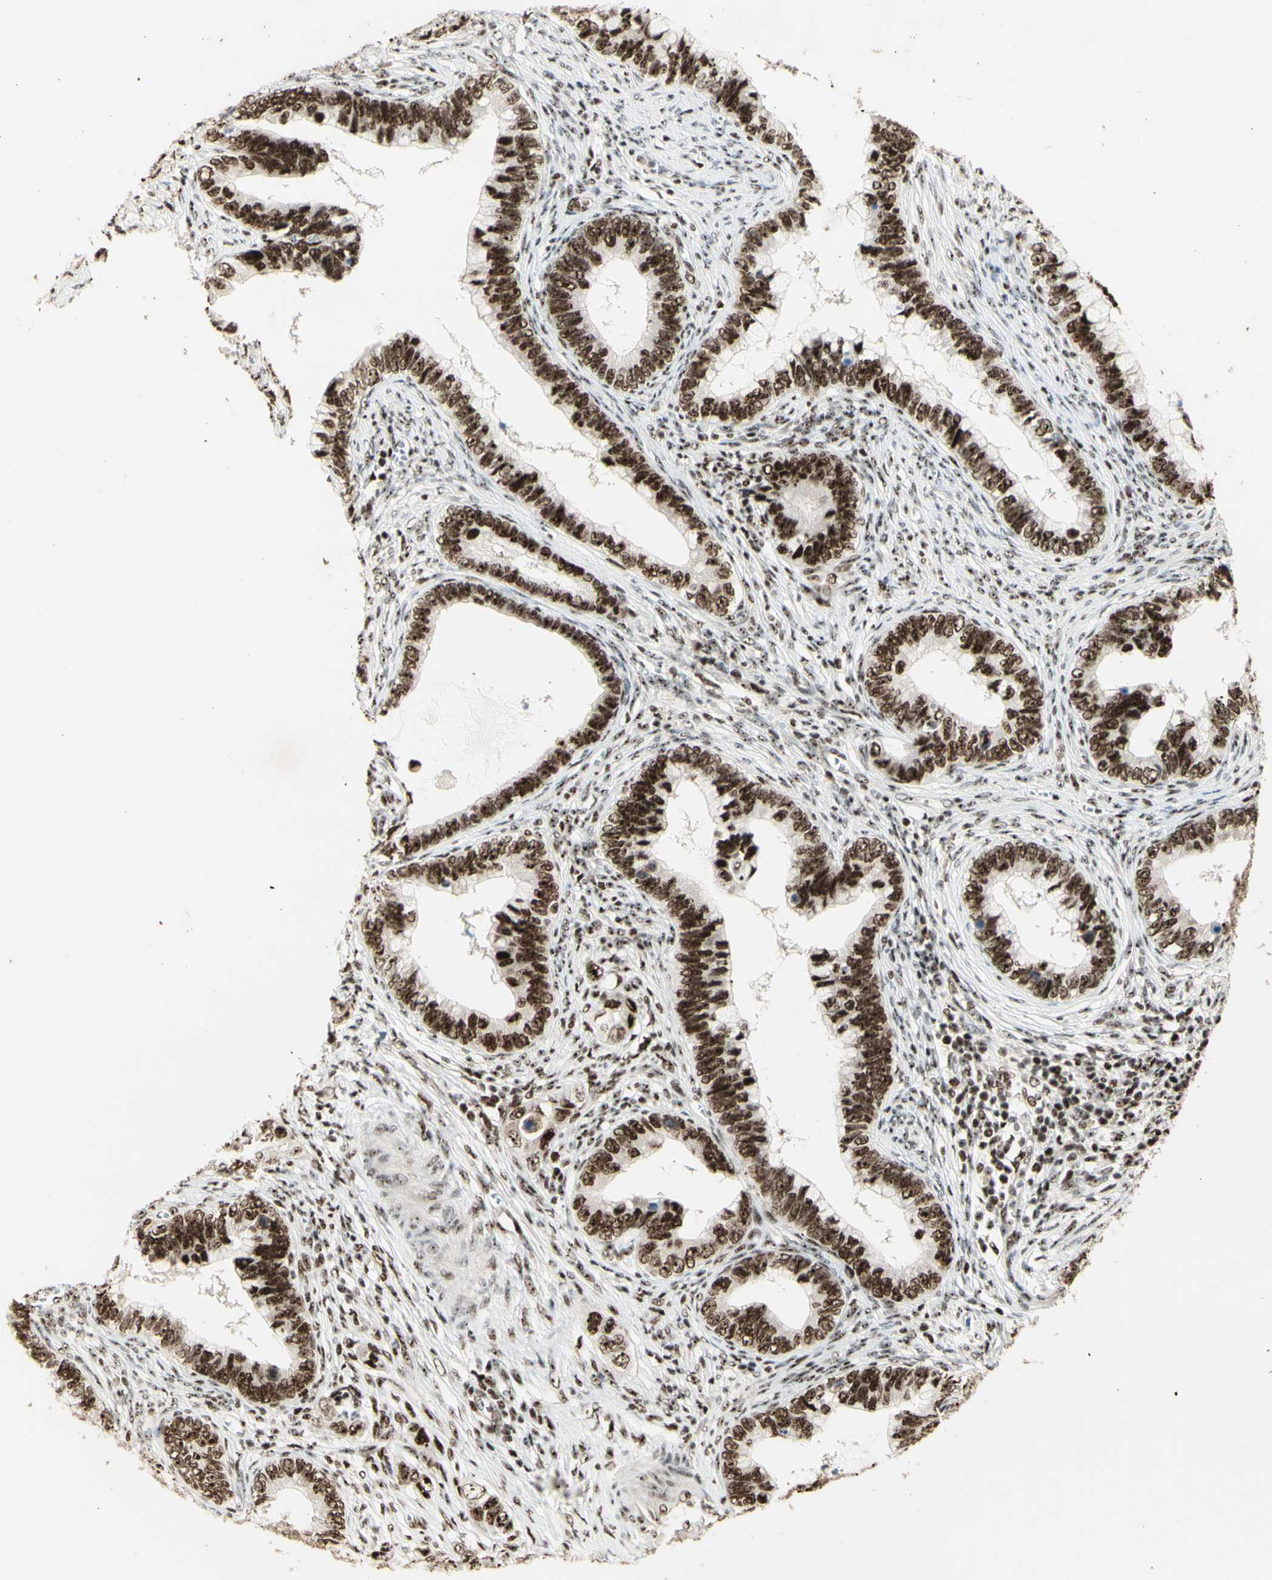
{"staining": {"intensity": "strong", "quantity": ">75%", "location": "nuclear"}, "tissue": "cervical cancer", "cell_type": "Tumor cells", "image_type": "cancer", "snomed": [{"axis": "morphology", "description": "Adenocarcinoma, NOS"}, {"axis": "topography", "description": "Cervix"}], "caption": "IHC histopathology image of cervical adenocarcinoma stained for a protein (brown), which reveals high levels of strong nuclear staining in about >75% of tumor cells.", "gene": "DHX9", "patient": {"sex": "female", "age": 44}}